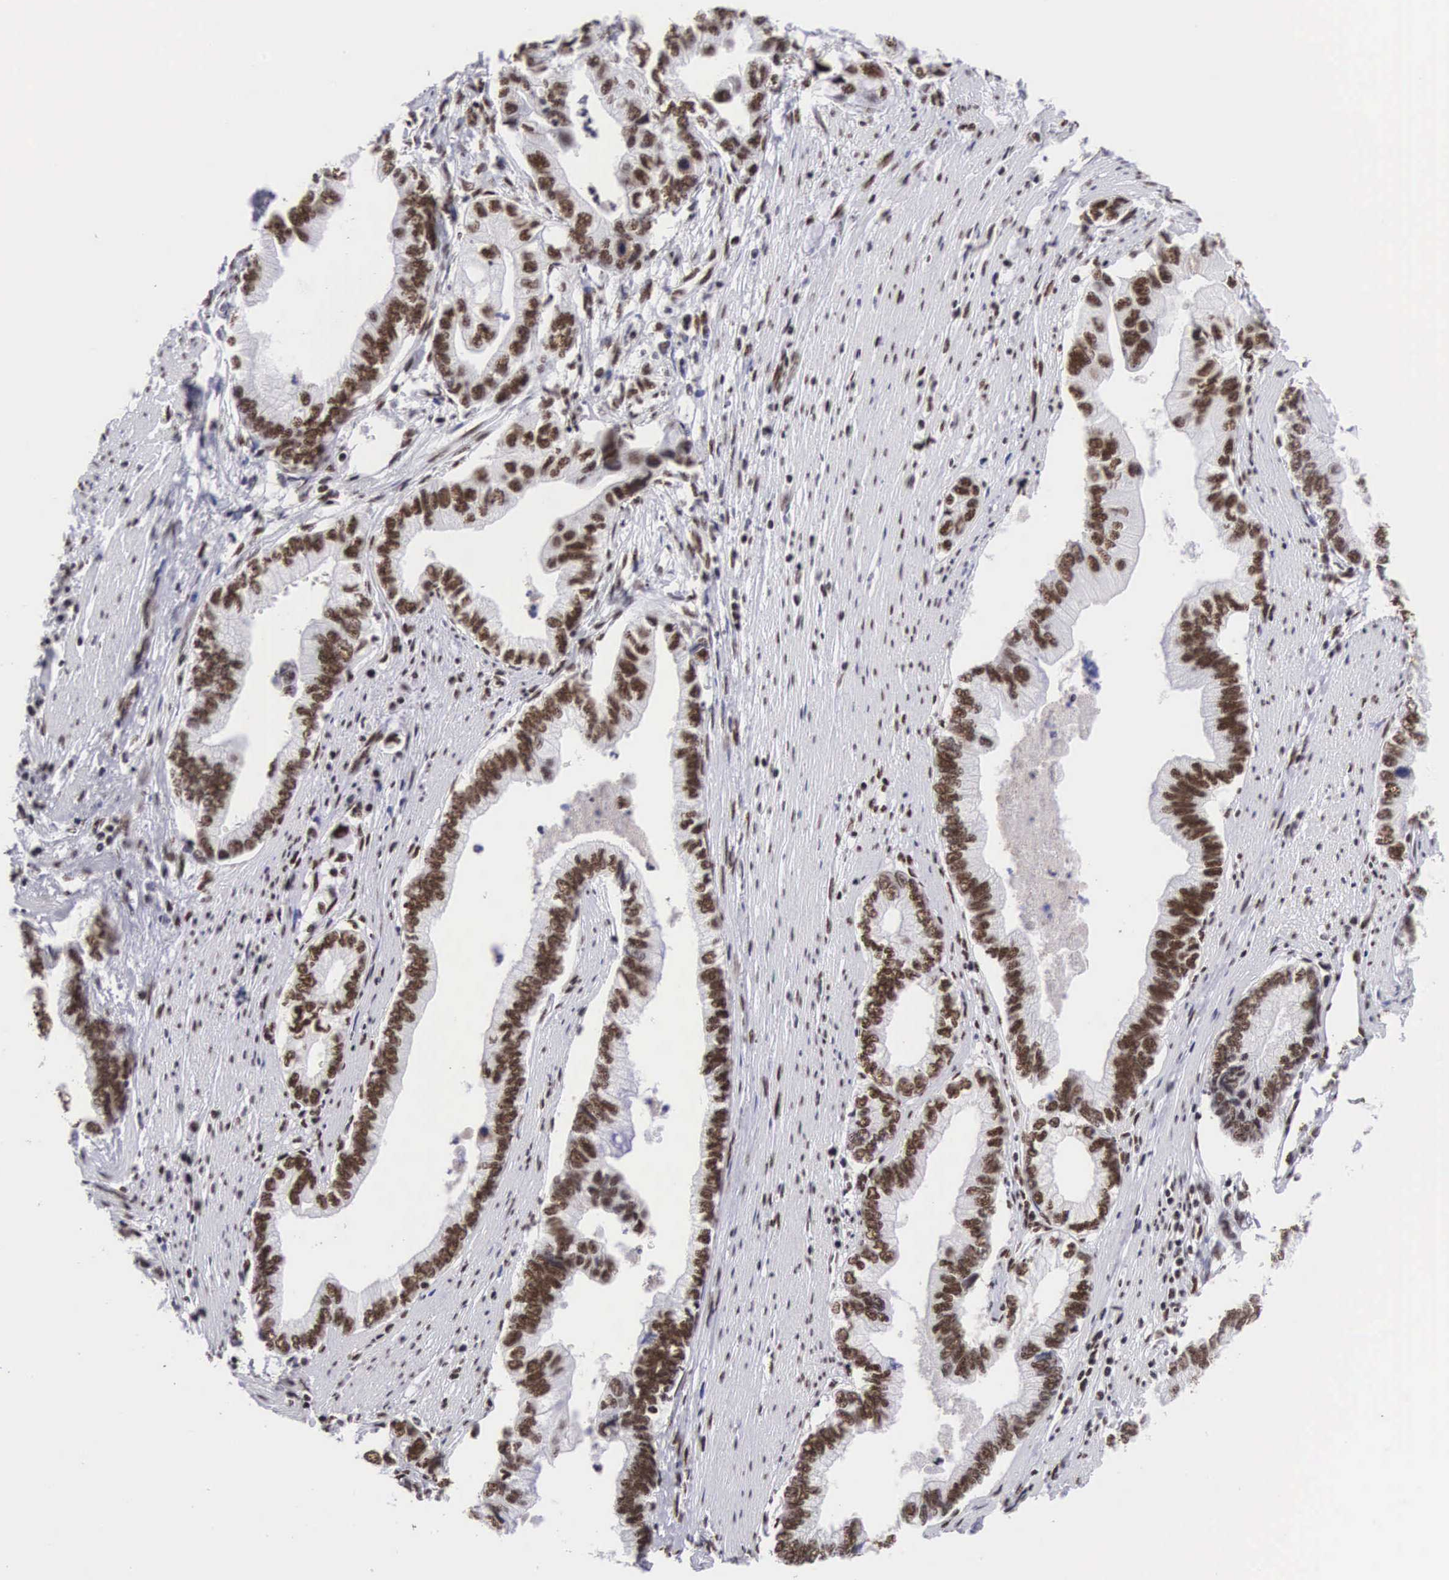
{"staining": {"intensity": "moderate", "quantity": ">75%", "location": "nuclear"}, "tissue": "pancreatic cancer", "cell_type": "Tumor cells", "image_type": "cancer", "snomed": [{"axis": "morphology", "description": "Adenocarcinoma, NOS"}, {"axis": "topography", "description": "Pancreas"}, {"axis": "topography", "description": "Stomach, upper"}], "caption": "A medium amount of moderate nuclear expression is appreciated in about >75% of tumor cells in adenocarcinoma (pancreatic) tissue.", "gene": "SF3A1", "patient": {"sex": "male", "age": 77}}